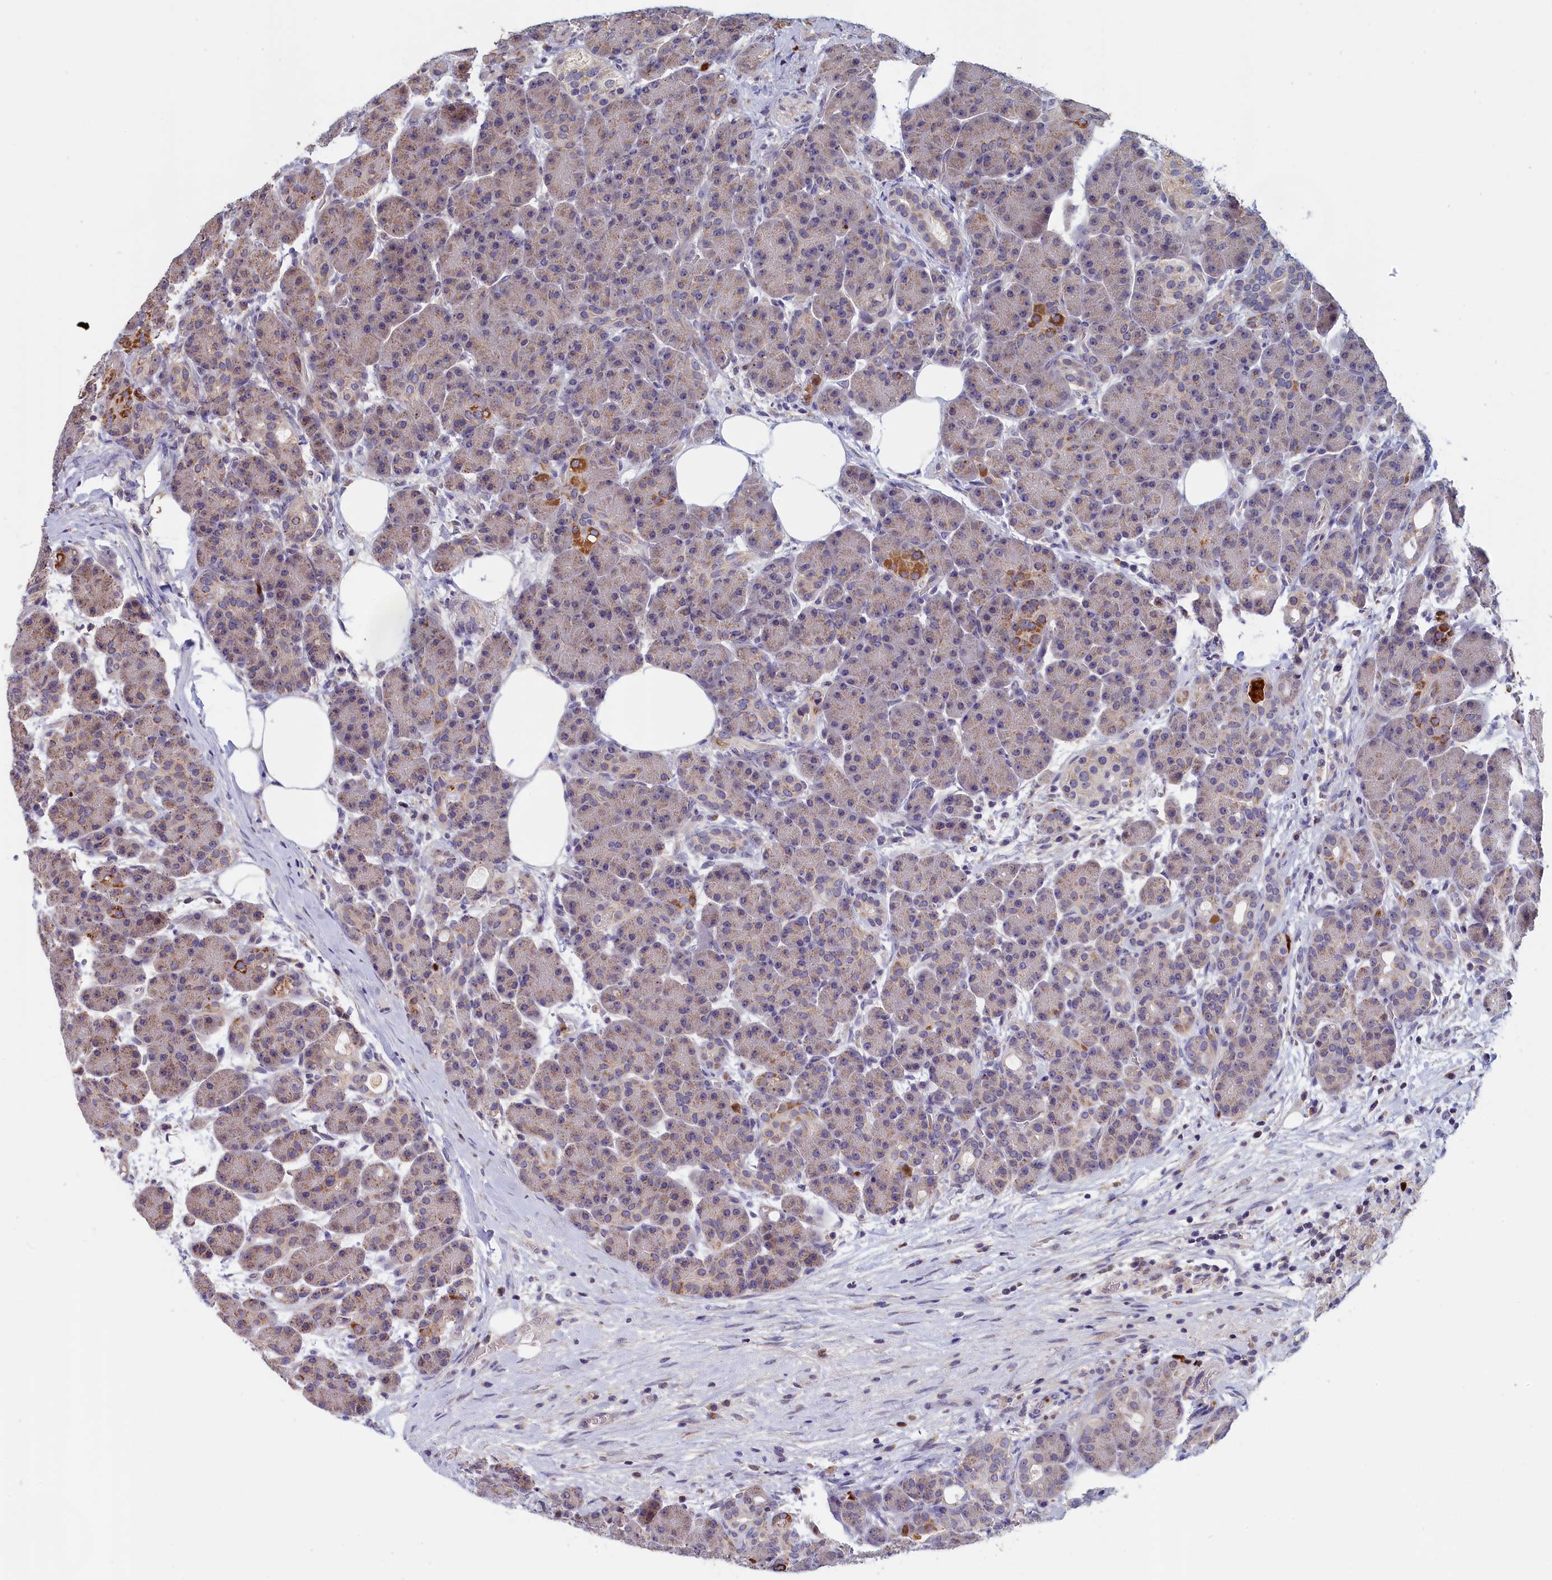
{"staining": {"intensity": "weak", "quantity": "25%-75%", "location": "cytoplasmic/membranous"}, "tissue": "pancreas", "cell_type": "Exocrine glandular cells", "image_type": "normal", "snomed": [{"axis": "morphology", "description": "Normal tissue, NOS"}, {"axis": "topography", "description": "Pancreas"}], "caption": "Immunohistochemical staining of normal pancreas exhibits weak cytoplasmic/membranous protein staining in approximately 25%-75% of exocrine glandular cells.", "gene": "EPB41L4B", "patient": {"sex": "male", "age": 63}}